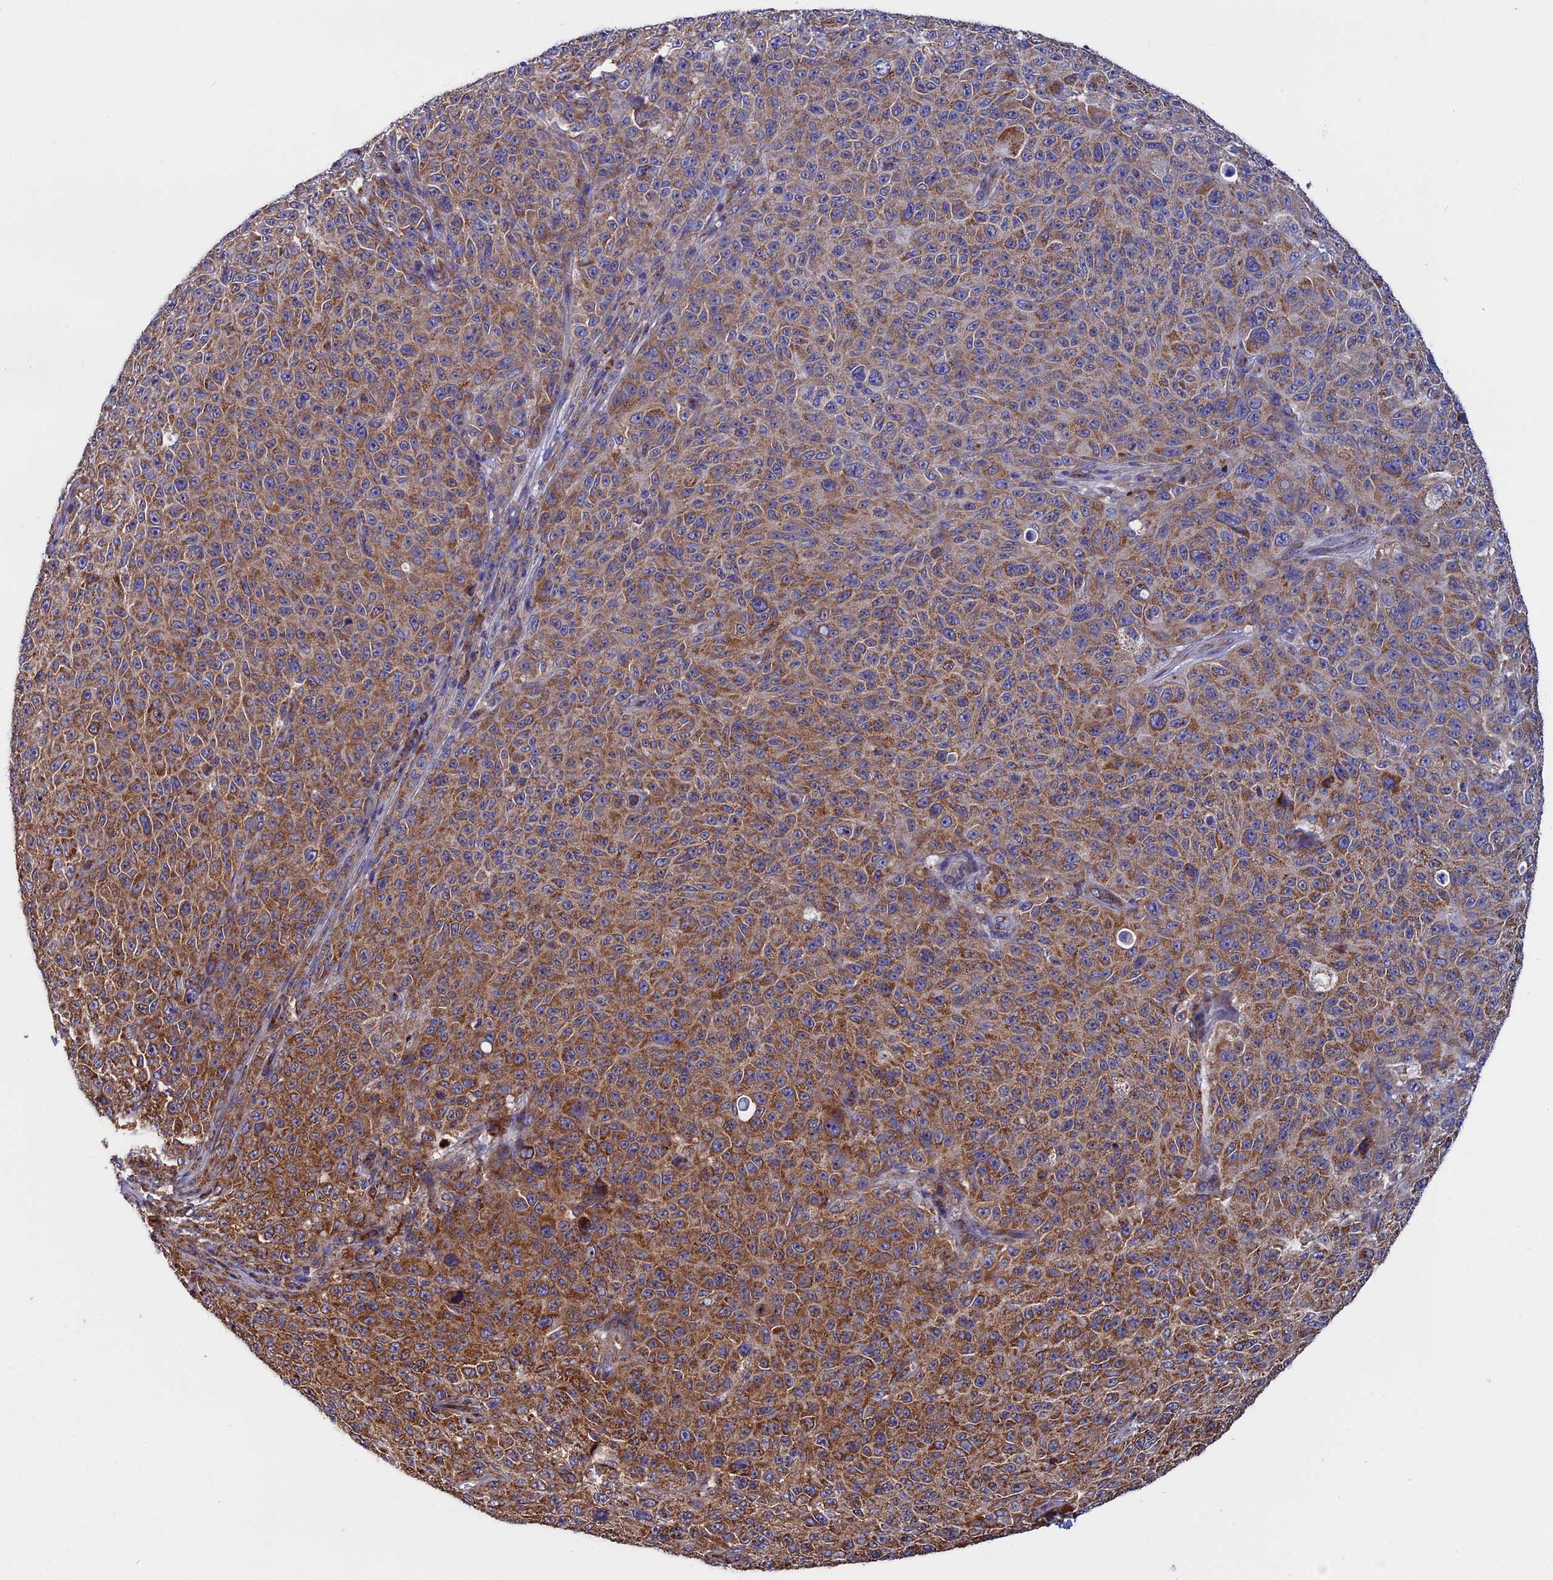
{"staining": {"intensity": "strong", "quantity": ">75%", "location": "cytoplasmic/membranous"}, "tissue": "melanoma", "cell_type": "Tumor cells", "image_type": "cancer", "snomed": [{"axis": "morphology", "description": "Malignant melanoma, NOS"}, {"axis": "topography", "description": "Skin"}], "caption": "Melanoma stained for a protein exhibits strong cytoplasmic/membranous positivity in tumor cells. (brown staining indicates protein expression, while blue staining denotes nuclei).", "gene": "SLC9A5", "patient": {"sex": "female", "age": 82}}